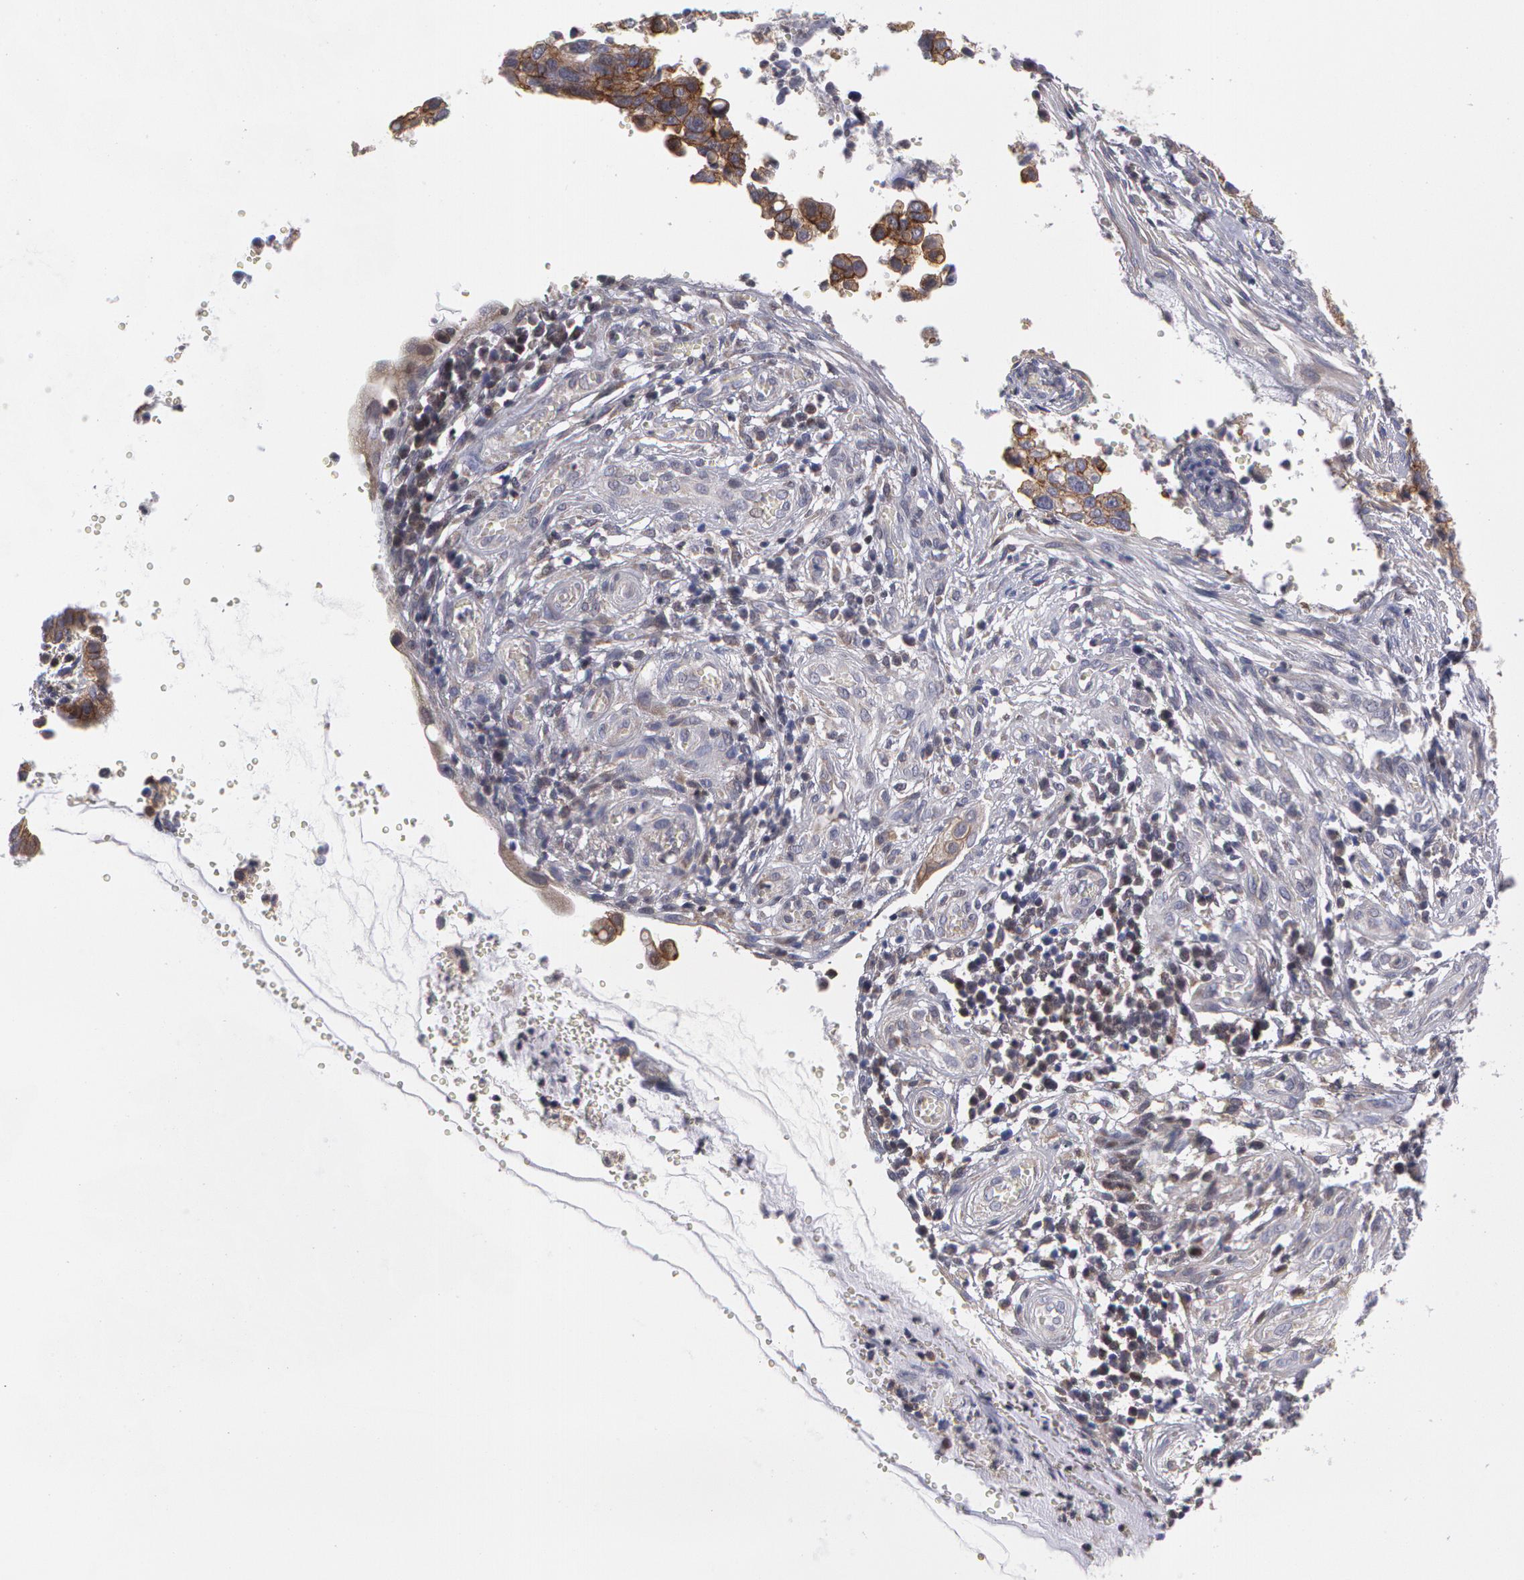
{"staining": {"intensity": "moderate", "quantity": ">75%", "location": "cytoplasmic/membranous"}, "tissue": "cervical cancer", "cell_type": "Tumor cells", "image_type": "cancer", "snomed": [{"axis": "morphology", "description": "Normal tissue, NOS"}, {"axis": "morphology", "description": "Squamous cell carcinoma, NOS"}, {"axis": "topography", "description": "Cervix"}], "caption": "Moderate cytoplasmic/membranous staining is identified in about >75% of tumor cells in cervical squamous cell carcinoma.", "gene": "ERBB2", "patient": {"sex": "female", "age": 45}}